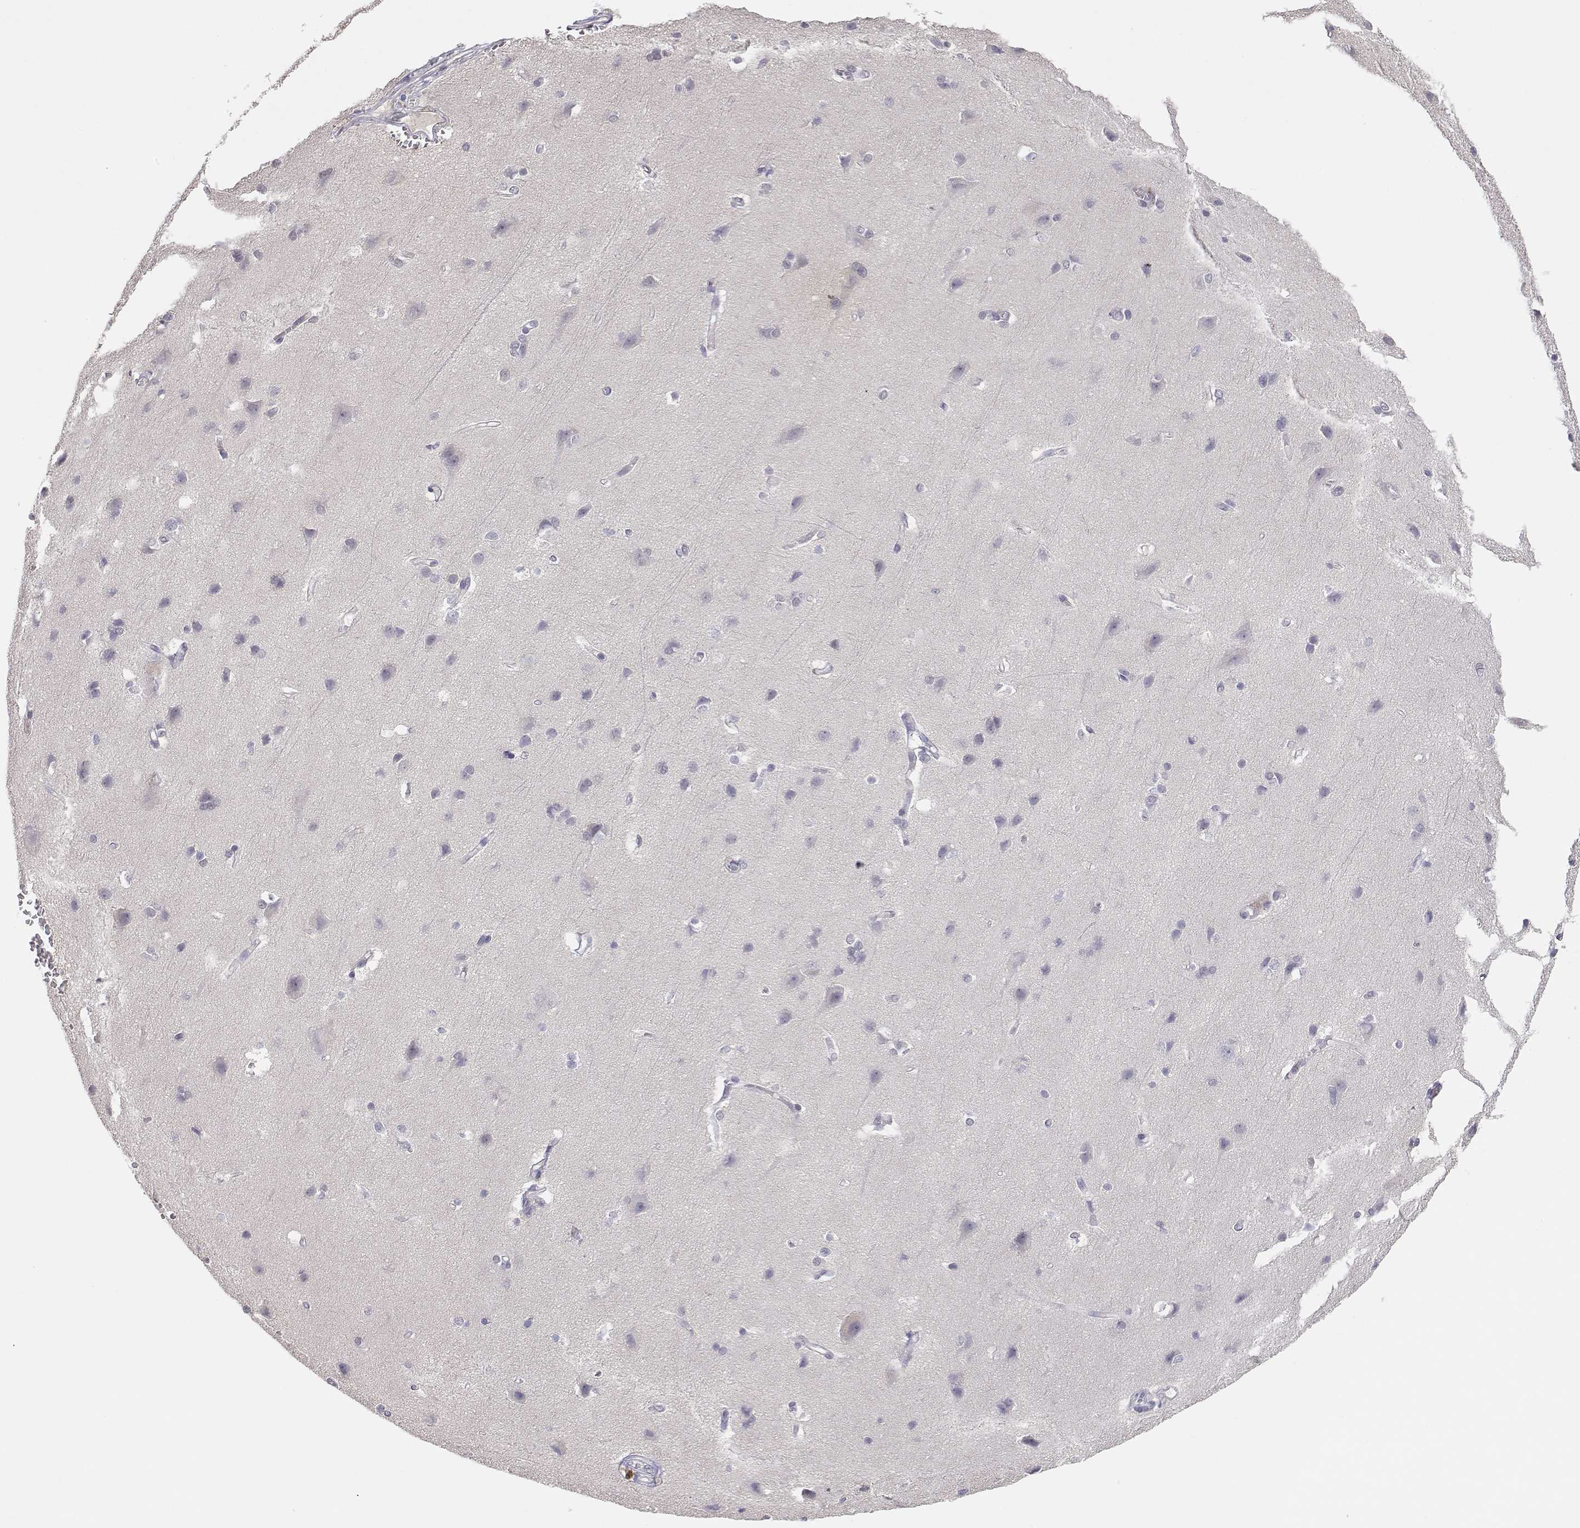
{"staining": {"intensity": "negative", "quantity": "none", "location": "none"}, "tissue": "cerebral cortex", "cell_type": "Endothelial cells", "image_type": "normal", "snomed": [{"axis": "morphology", "description": "Normal tissue, NOS"}, {"axis": "topography", "description": "Cerebral cortex"}], "caption": "DAB immunohistochemical staining of benign cerebral cortex reveals no significant positivity in endothelial cells. (Stains: DAB immunohistochemistry with hematoxylin counter stain, Microscopy: brightfield microscopy at high magnification).", "gene": "ADA", "patient": {"sex": "male", "age": 37}}